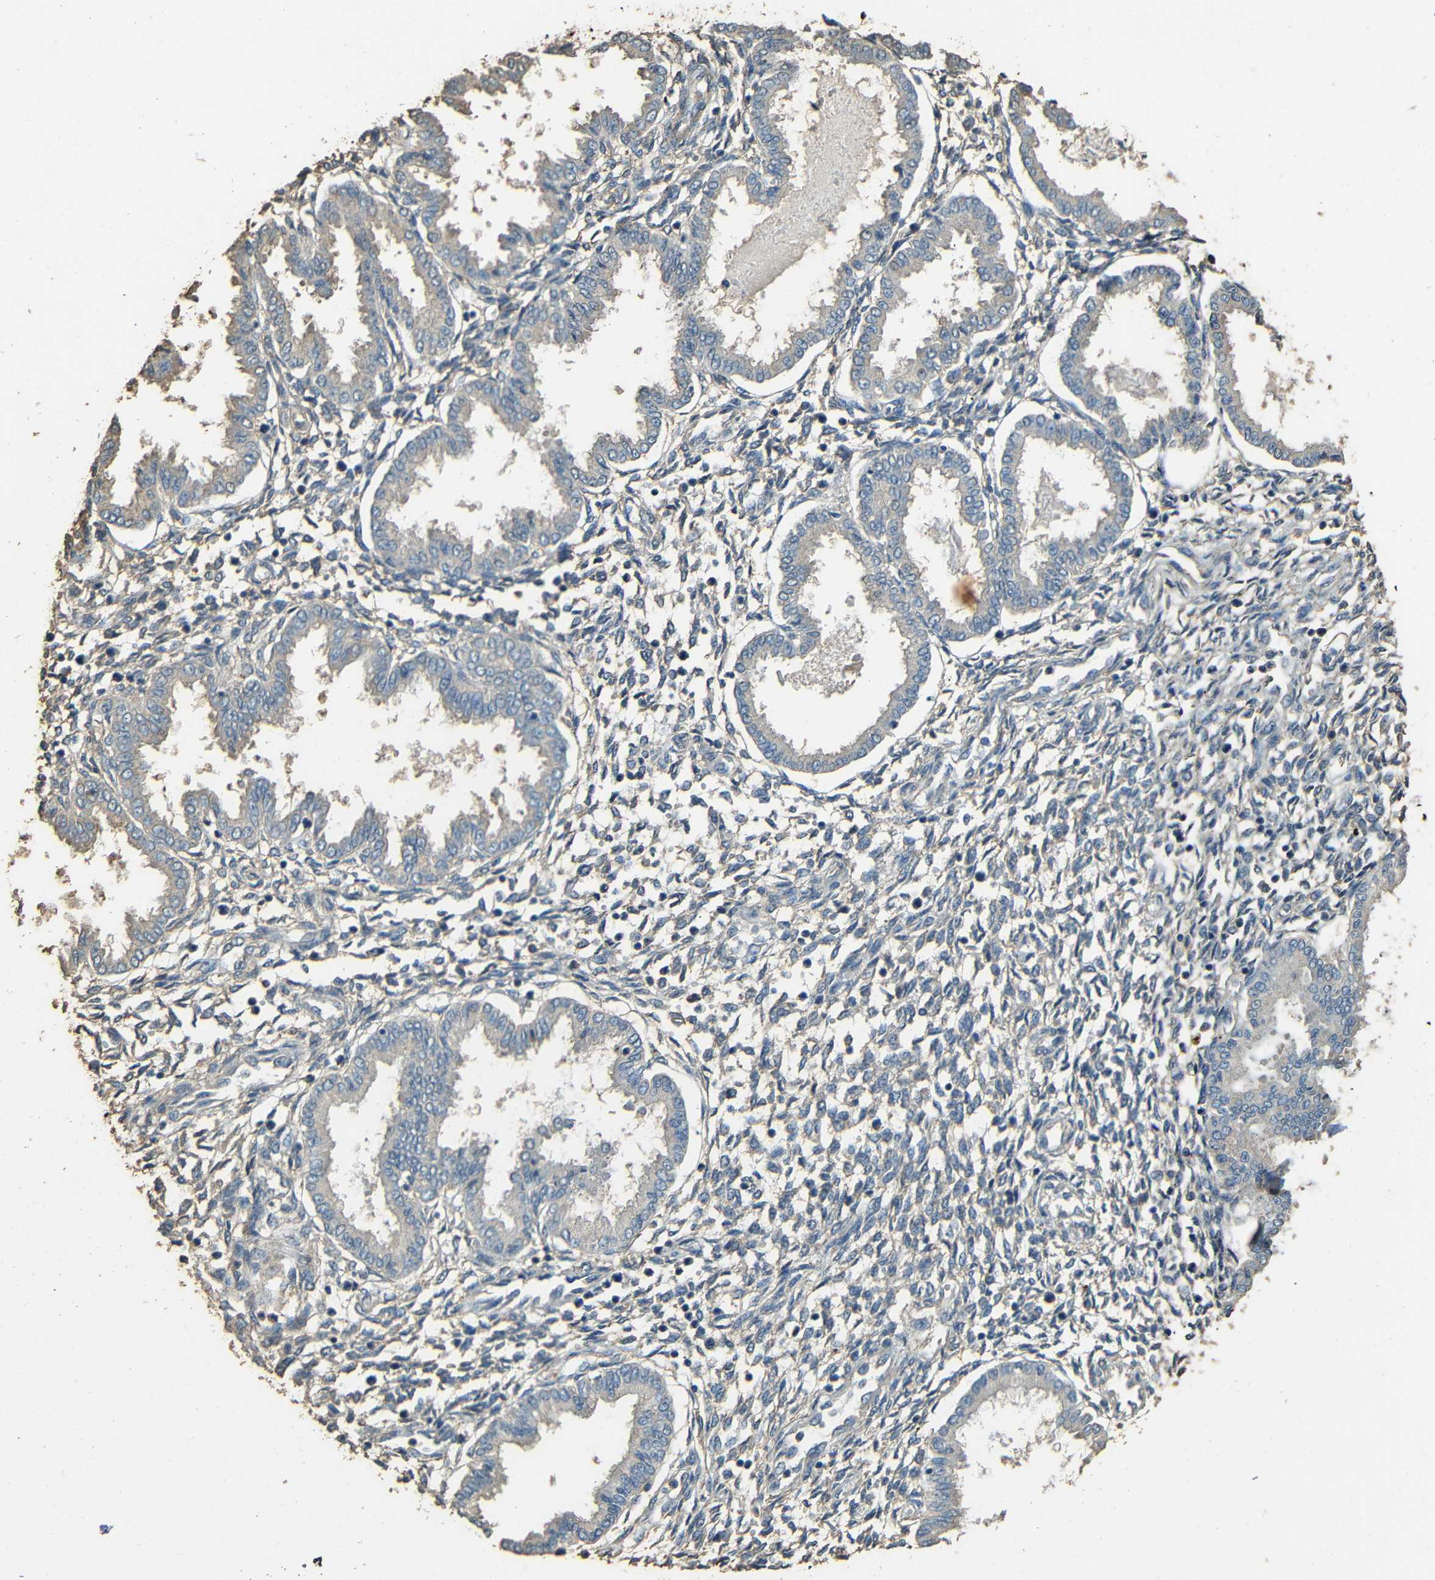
{"staining": {"intensity": "weak", "quantity": "25%-75%", "location": "cytoplasmic/membranous"}, "tissue": "endometrium", "cell_type": "Cells in endometrial stroma", "image_type": "normal", "snomed": [{"axis": "morphology", "description": "Normal tissue, NOS"}, {"axis": "topography", "description": "Endometrium"}], "caption": "Endometrium stained with immunohistochemistry (IHC) reveals weak cytoplasmic/membranous positivity in about 25%-75% of cells in endometrial stroma.", "gene": "PDE5A", "patient": {"sex": "female", "age": 33}}